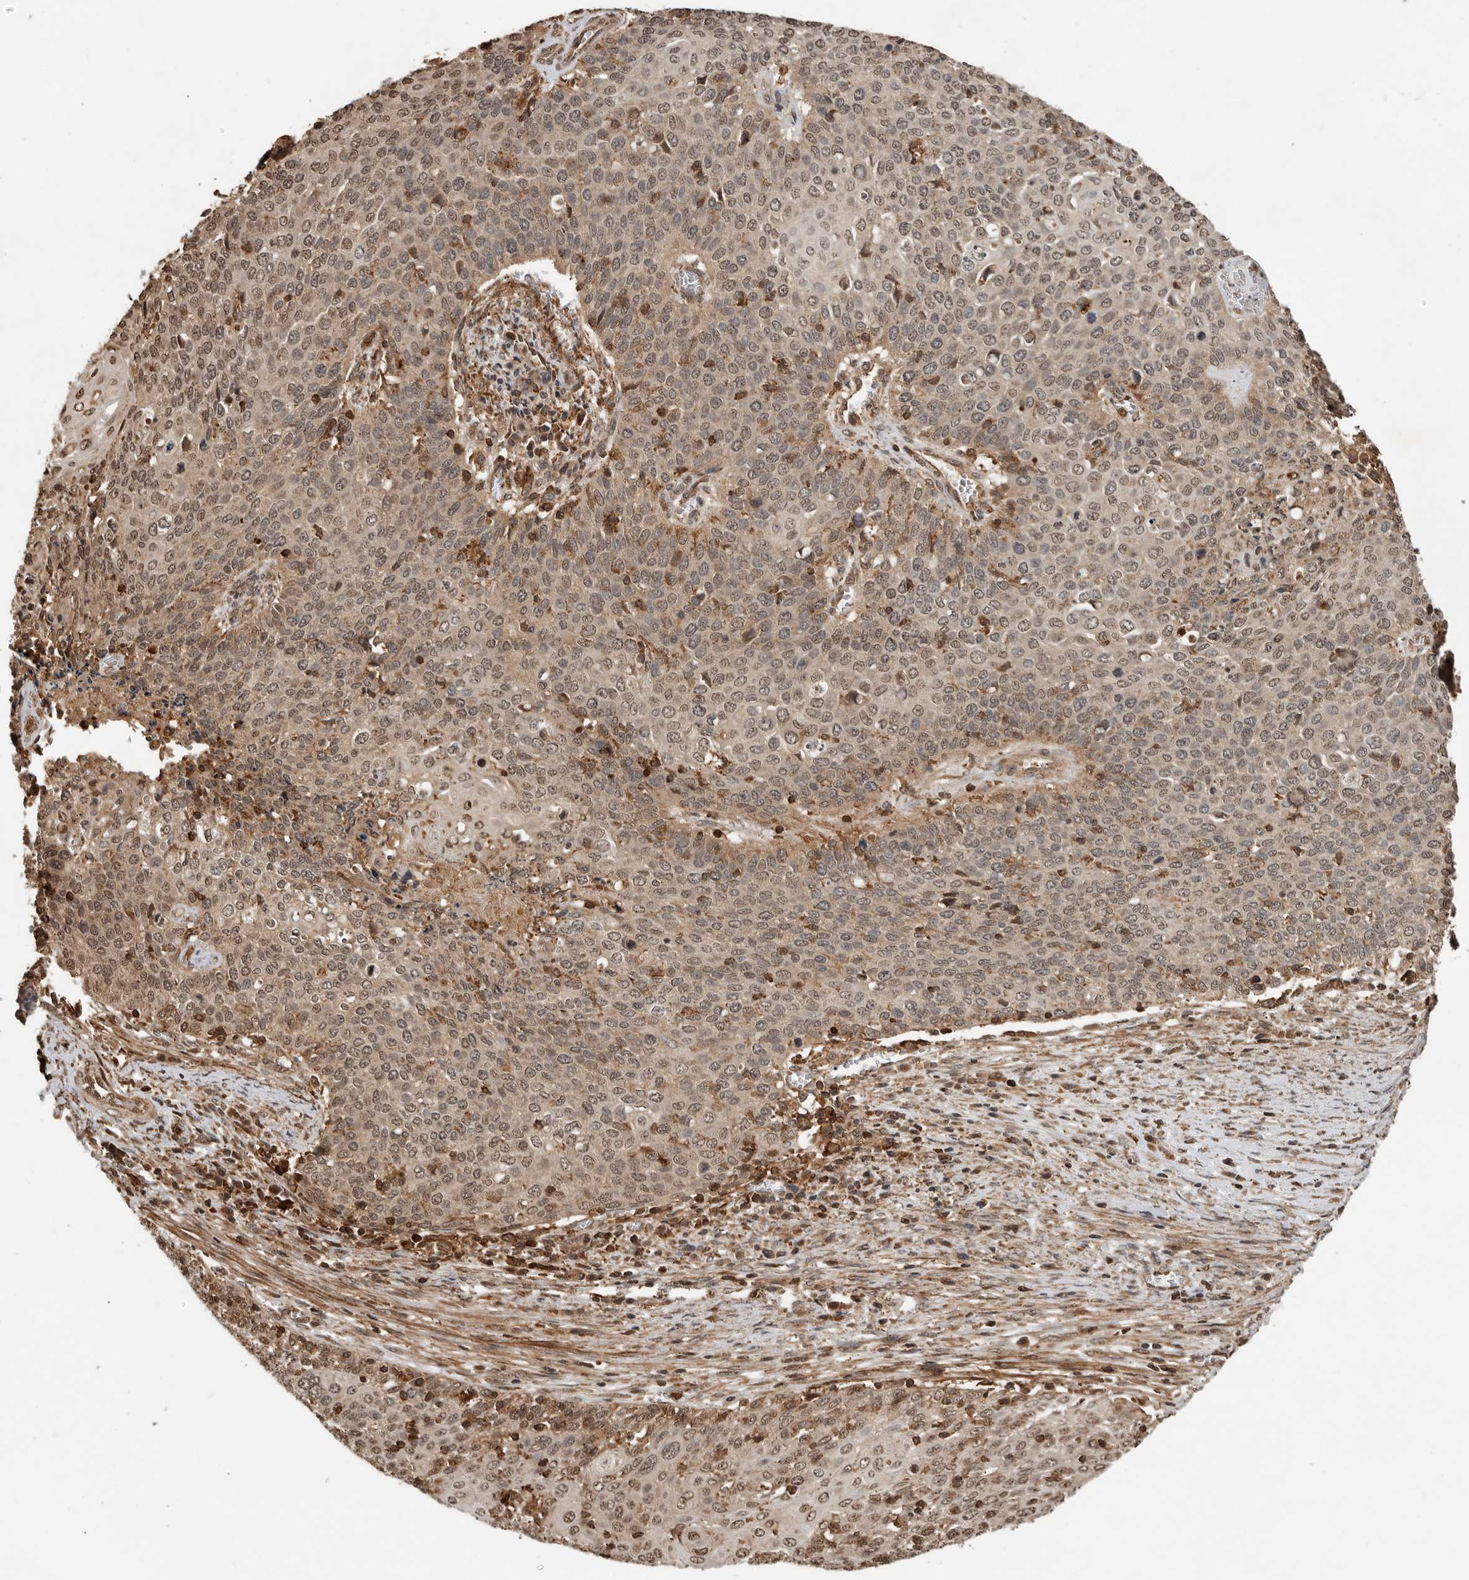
{"staining": {"intensity": "moderate", "quantity": ">75%", "location": "cytoplasmic/membranous,nuclear"}, "tissue": "cervical cancer", "cell_type": "Tumor cells", "image_type": "cancer", "snomed": [{"axis": "morphology", "description": "Squamous cell carcinoma, NOS"}, {"axis": "topography", "description": "Cervix"}], "caption": "Immunohistochemistry (IHC) of cervical squamous cell carcinoma displays medium levels of moderate cytoplasmic/membranous and nuclear staining in approximately >75% of tumor cells.", "gene": "RNF157", "patient": {"sex": "female", "age": 39}}